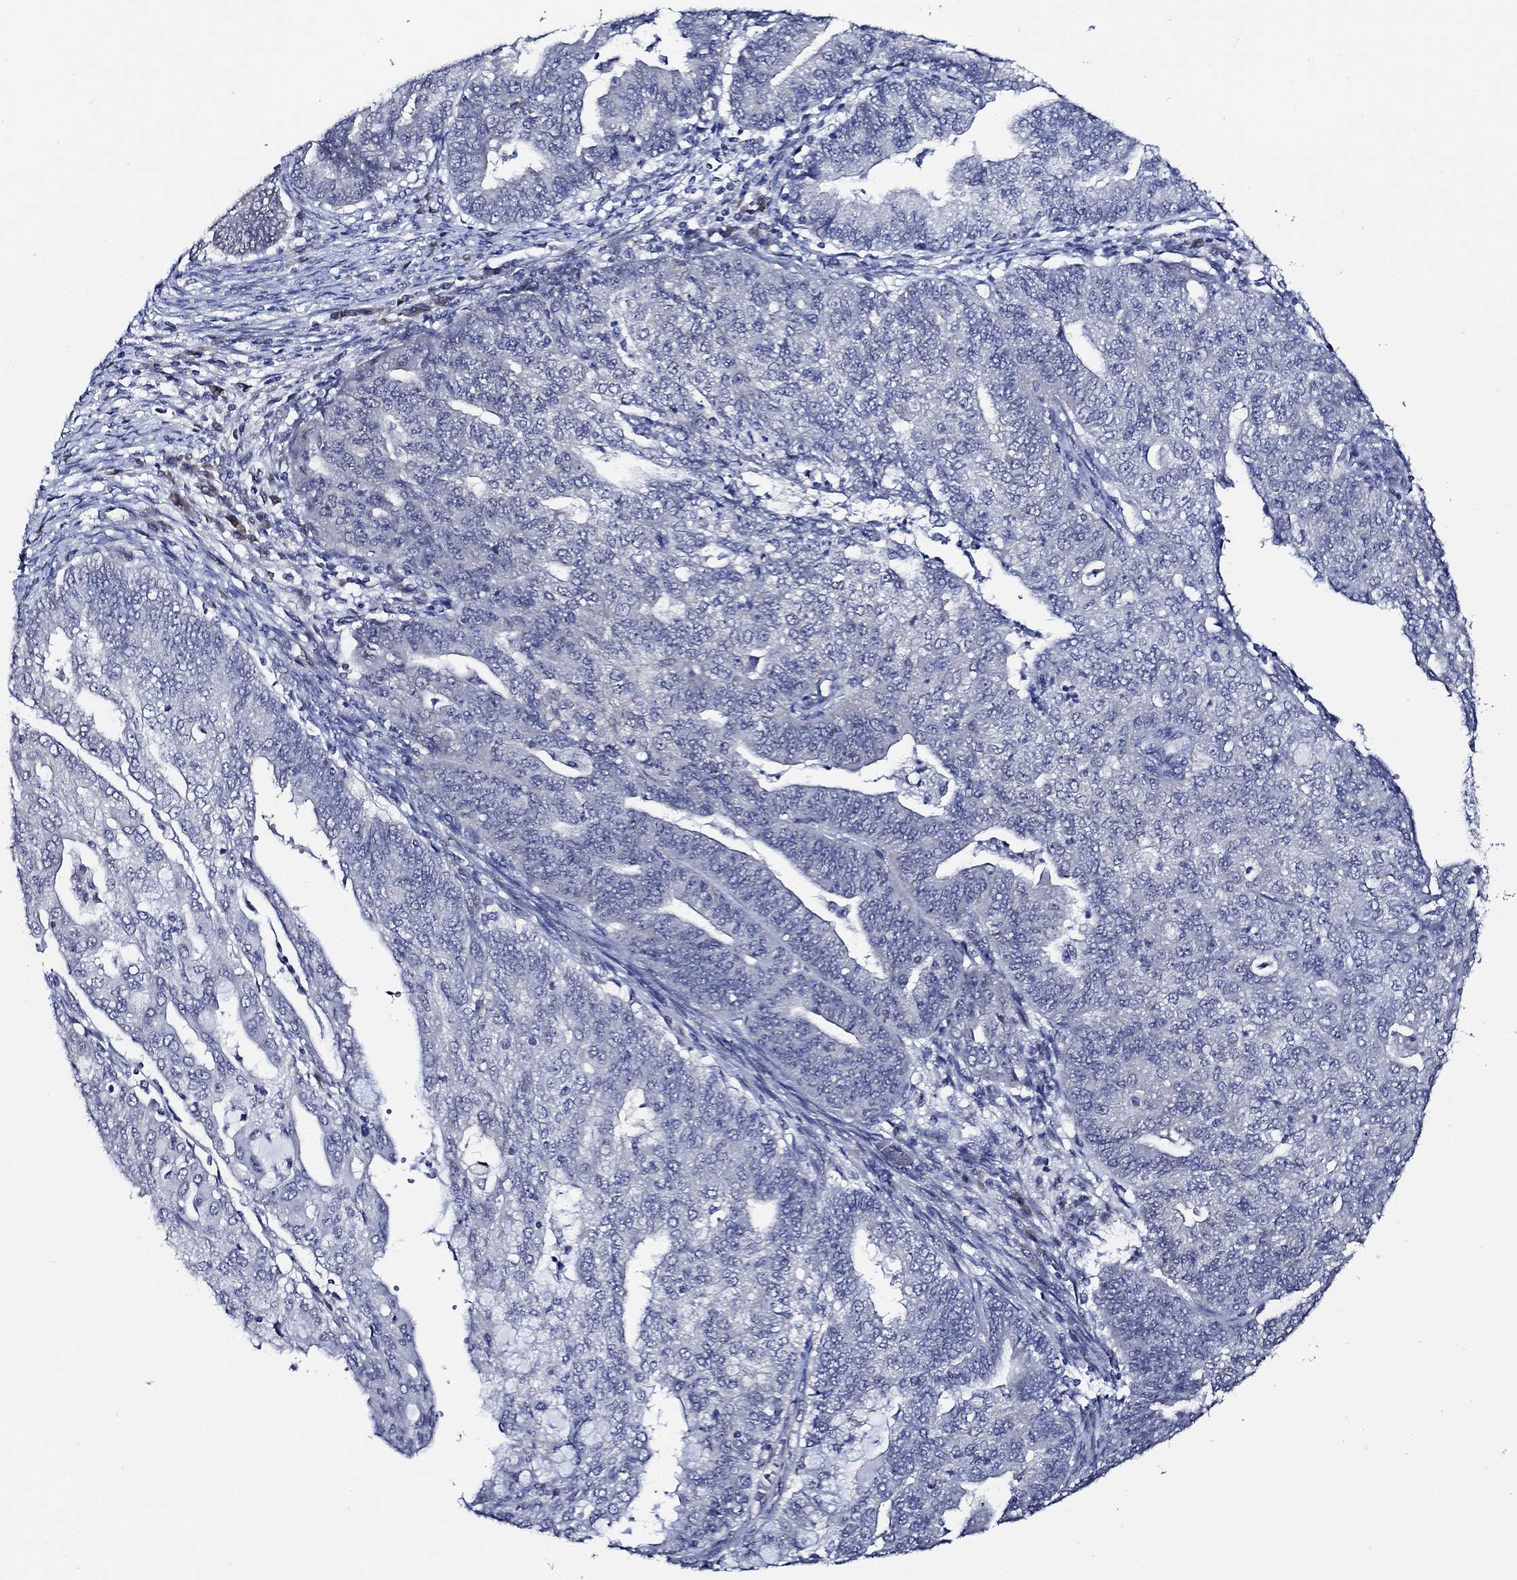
{"staining": {"intensity": "negative", "quantity": "none", "location": "none"}, "tissue": "endometrial cancer", "cell_type": "Tumor cells", "image_type": "cancer", "snomed": [{"axis": "morphology", "description": "Adenocarcinoma, NOS"}, {"axis": "topography", "description": "Endometrium"}], "caption": "There is no significant staining in tumor cells of adenocarcinoma (endometrial).", "gene": "C8orf48", "patient": {"sex": "female", "age": 82}}